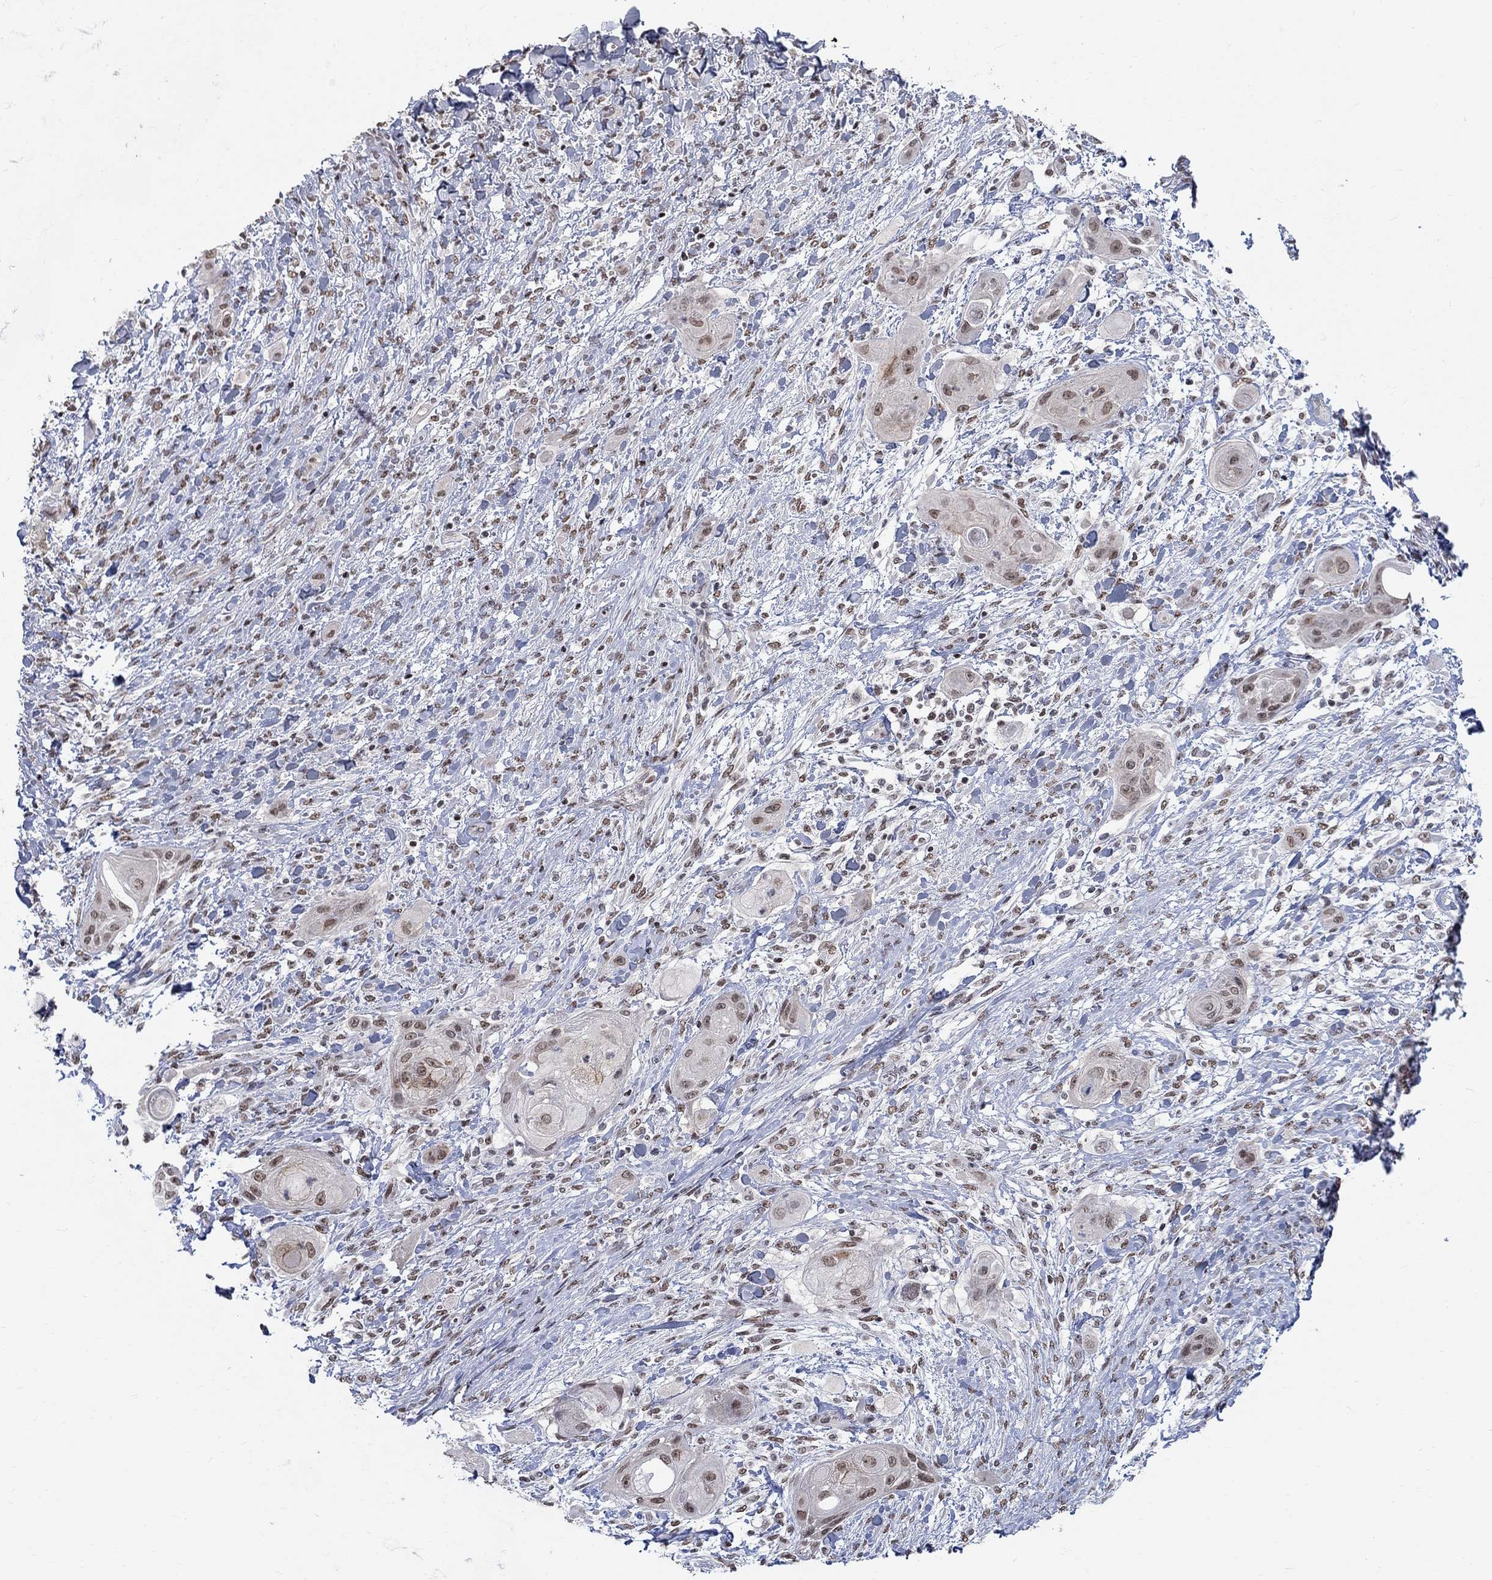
{"staining": {"intensity": "moderate", "quantity": "<25%", "location": "nuclear"}, "tissue": "skin cancer", "cell_type": "Tumor cells", "image_type": "cancer", "snomed": [{"axis": "morphology", "description": "Squamous cell carcinoma, NOS"}, {"axis": "topography", "description": "Skin"}], "caption": "Immunohistochemistry photomicrograph of neoplastic tissue: skin squamous cell carcinoma stained using immunohistochemistry exhibits low levels of moderate protein expression localized specifically in the nuclear of tumor cells, appearing as a nuclear brown color.", "gene": "KLF12", "patient": {"sex": "male", "age": 62}}